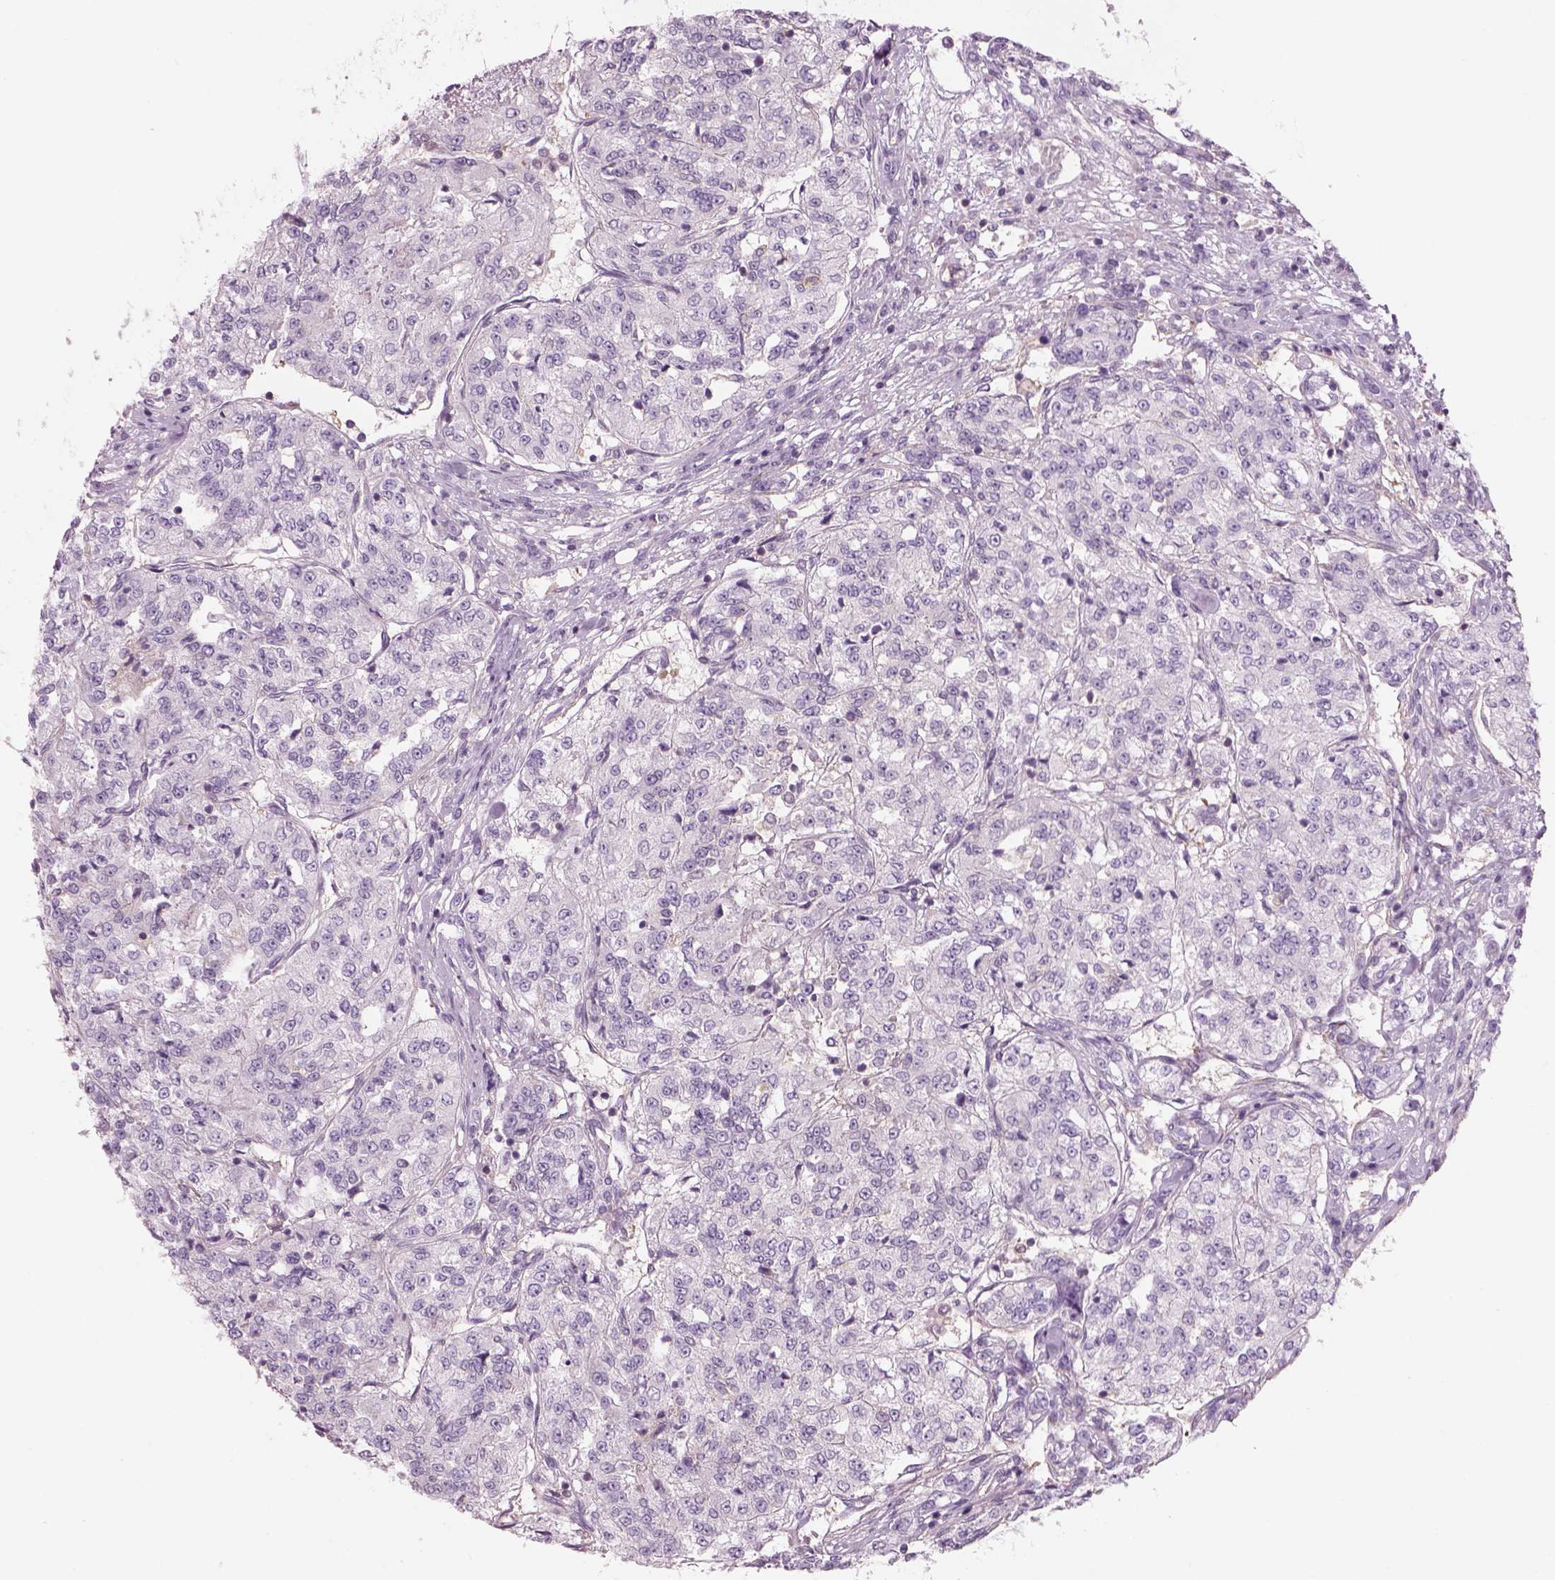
{"staining": {"intensity": "negative", "quantity": "none", "location": "none"}, "tissue": "renal cancer", "cell_type": "Tumor cells", "image_type": "cancer", "snomed": [{"axis": "morphology", "description": "Adenocarcinoma, NOS"}, {"axis": "topography", "description": "Kidney"}], "caption": "The immunohistochemistry (IHC) photomicrograph has no significant staining in tumor cells of renal cancer (adenocarcinoma) tissue.", "gene": "SLC1A7", "patient": {"sex": "female", "age": 63}}